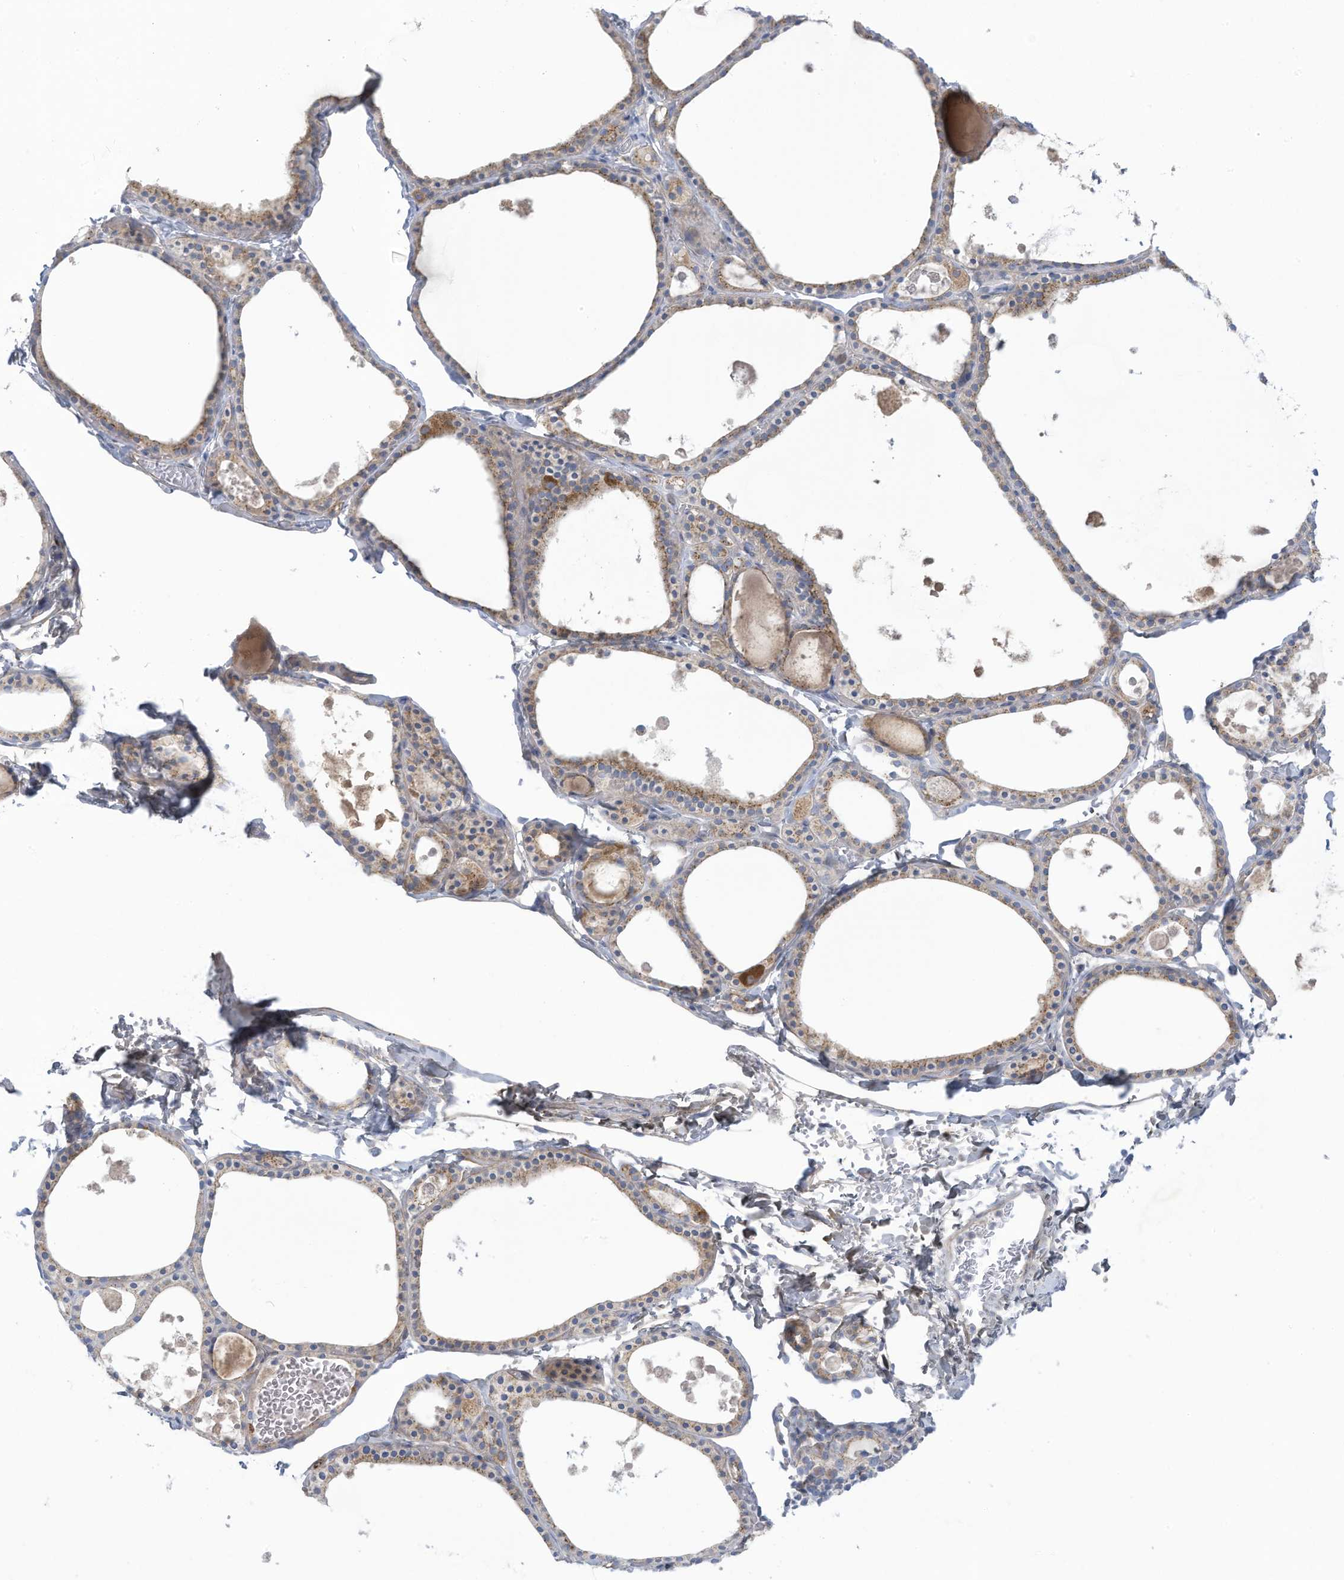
{"staining": {"intensity": "moderate", "quantity": "25%-75%", "location": "cytoplasmic/membranous"}, "tissue": "thyroid gland", "cell_type": "Glandular cells", "image_type": "normal", "snomed": [{"axis": "morphology", "description": "Normal tissue, NOS"}, {"axis": "topography", "description": "Thyroid gland"}], "caption": "Protein expression analysis of unremarkable thyroid gland reveals moderate cytoplasmic/membranous positivity in about 25%-75% of glandular cells. (DAB (3,3'-diaminobenzidine) IHC with brightfield microscopy, high magnification).", "gene": "TRMT2B", "patient": {"sex": "male", "age": 56}}